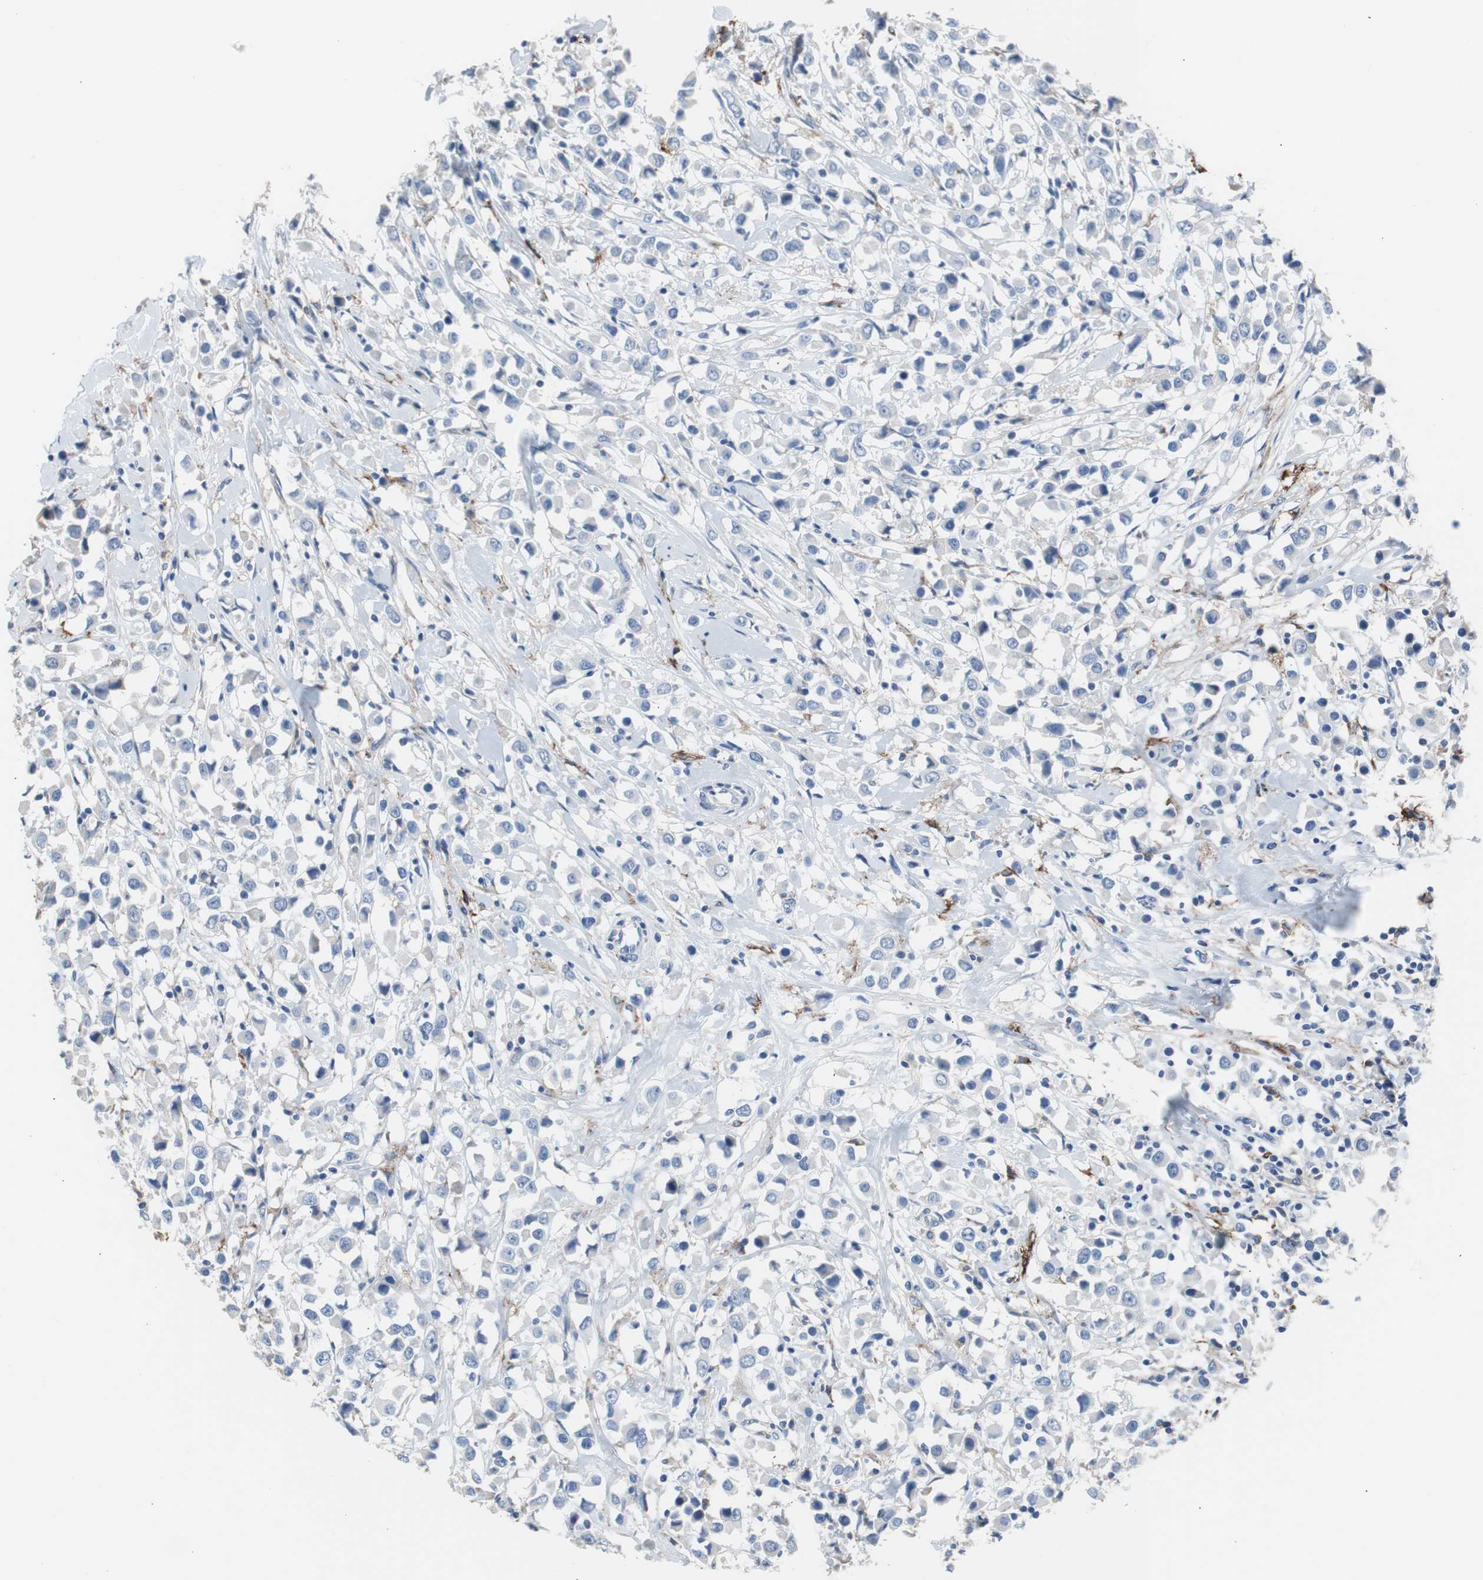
{"staining": {"intensity": "negative", "quantity": "none", "location": "none"}, "tissue": "breast cancer", "cell_type": "Tumor cells", "image_type": "cancer", "snomed": [{"axis": "morphology", "description": "Duct carcinoma"}, {"axis": "topography", "description": "Breast"}], "caption": "High magnification brightfield microscopy of breast cancer stained with DAB (3,3'-diaminobenzidine) (brown) and counterstained with hematoxylin (blue): tumor cells show no significant expression.", "gene": "FCGR2B", "patient": {"sex": "female", "age": 61}}